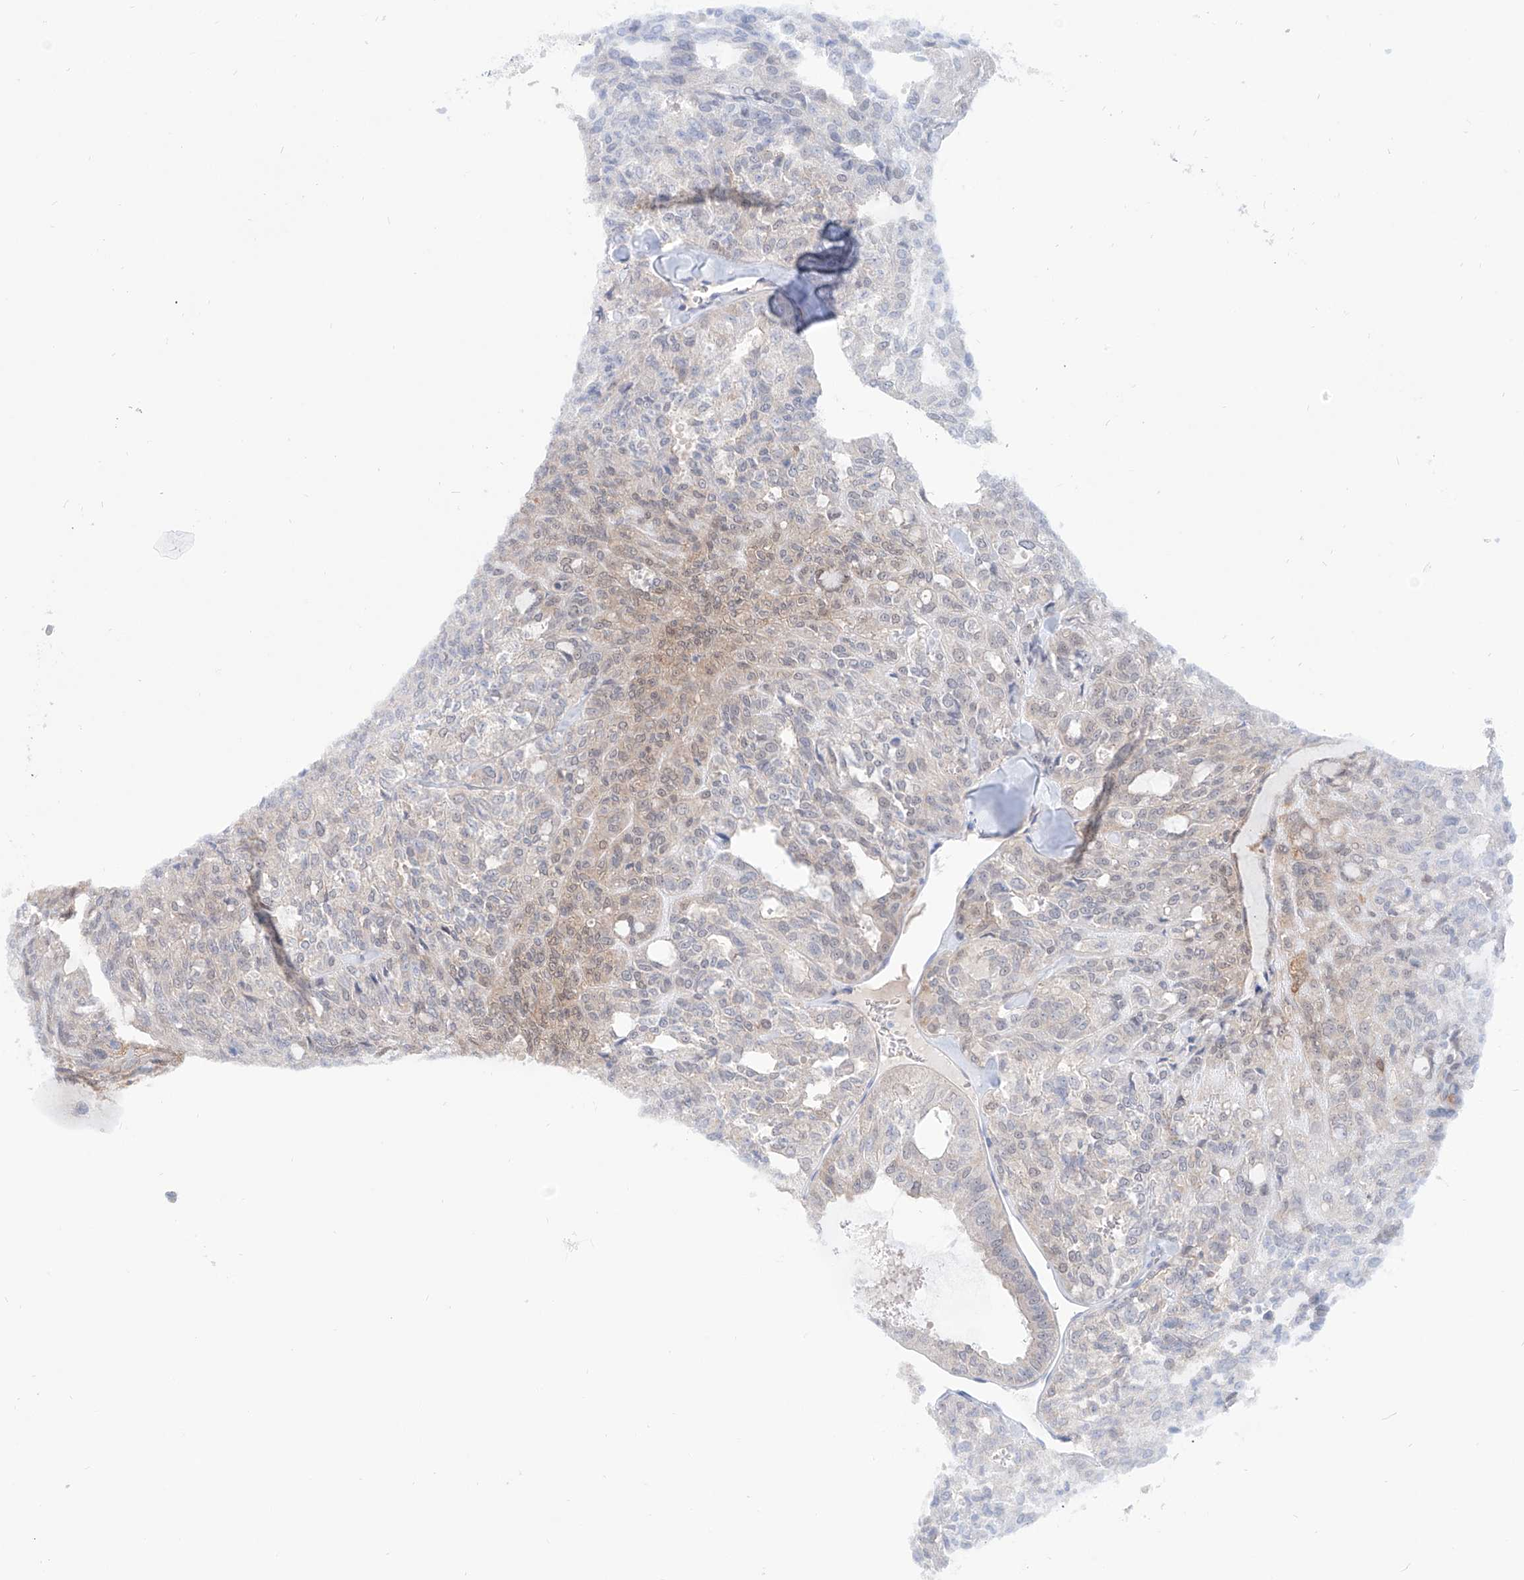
{"staining": {"intensity": "weak", "quantity": "<25%", "location": "cytoplasmic/membranous,nuclear"}, "tissue": "thyroid cancer", "cell_type": "Tumor cells", "image_type": "cancer", "snomed": [{"axis": "morphology", "description": "Follicular adenoma carcinoma, NOS"}, {"axis": "topography", "description": "Thyroid gland"}], "caption": "The IHC histopathology image has no significant positivity in tumor cells of thyroid cancer (follicular adenoma carcinoma) tissue.", "gene": "PDXK", "patient": {"sex": "male", "age": 75}}